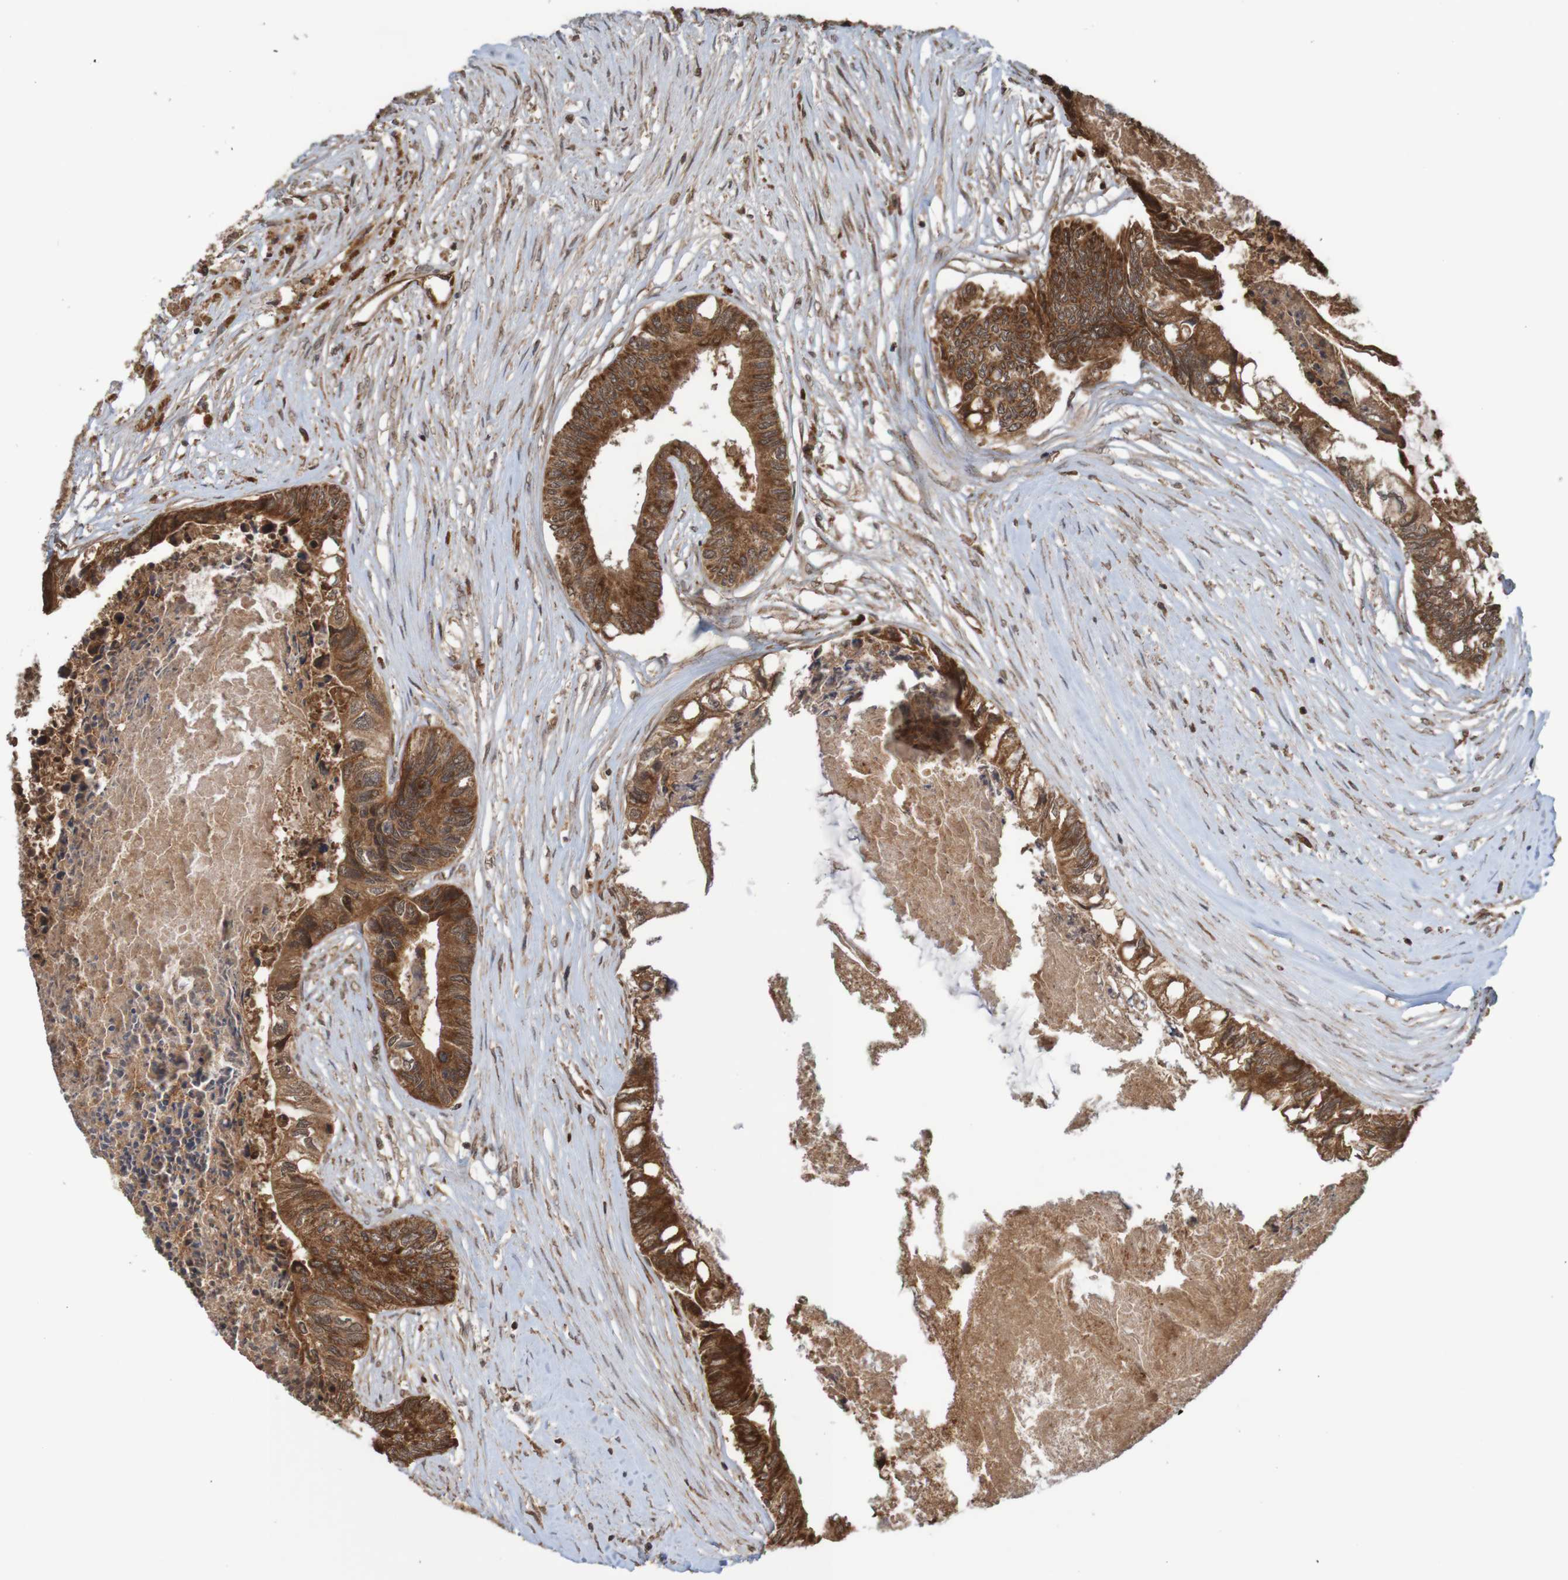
{"staining": {"intensity": "strong", "quantity": ">75%", "location": "cytoplasmic/membranous"}, "tissue": "colorectal cancer", "cell_type": "Tumor cells", "image_type": "cancer", "snomed": [{"axis": "morphology", "description": "Adenocarcinoma, NOS"}, {"axis": "topography", "description": "Rectum"}], "caption": "Immunohistochemistry of colorectal adenocarcinoma shows high levels of strong cytoplasmic/membranous expression in about >75% of tumor cells. Immunohistochemistry stains the protein in brown and the nuclei are stained blue.", "gene": "MRPL52", "patient": {"sex": "male", "age": 63}}